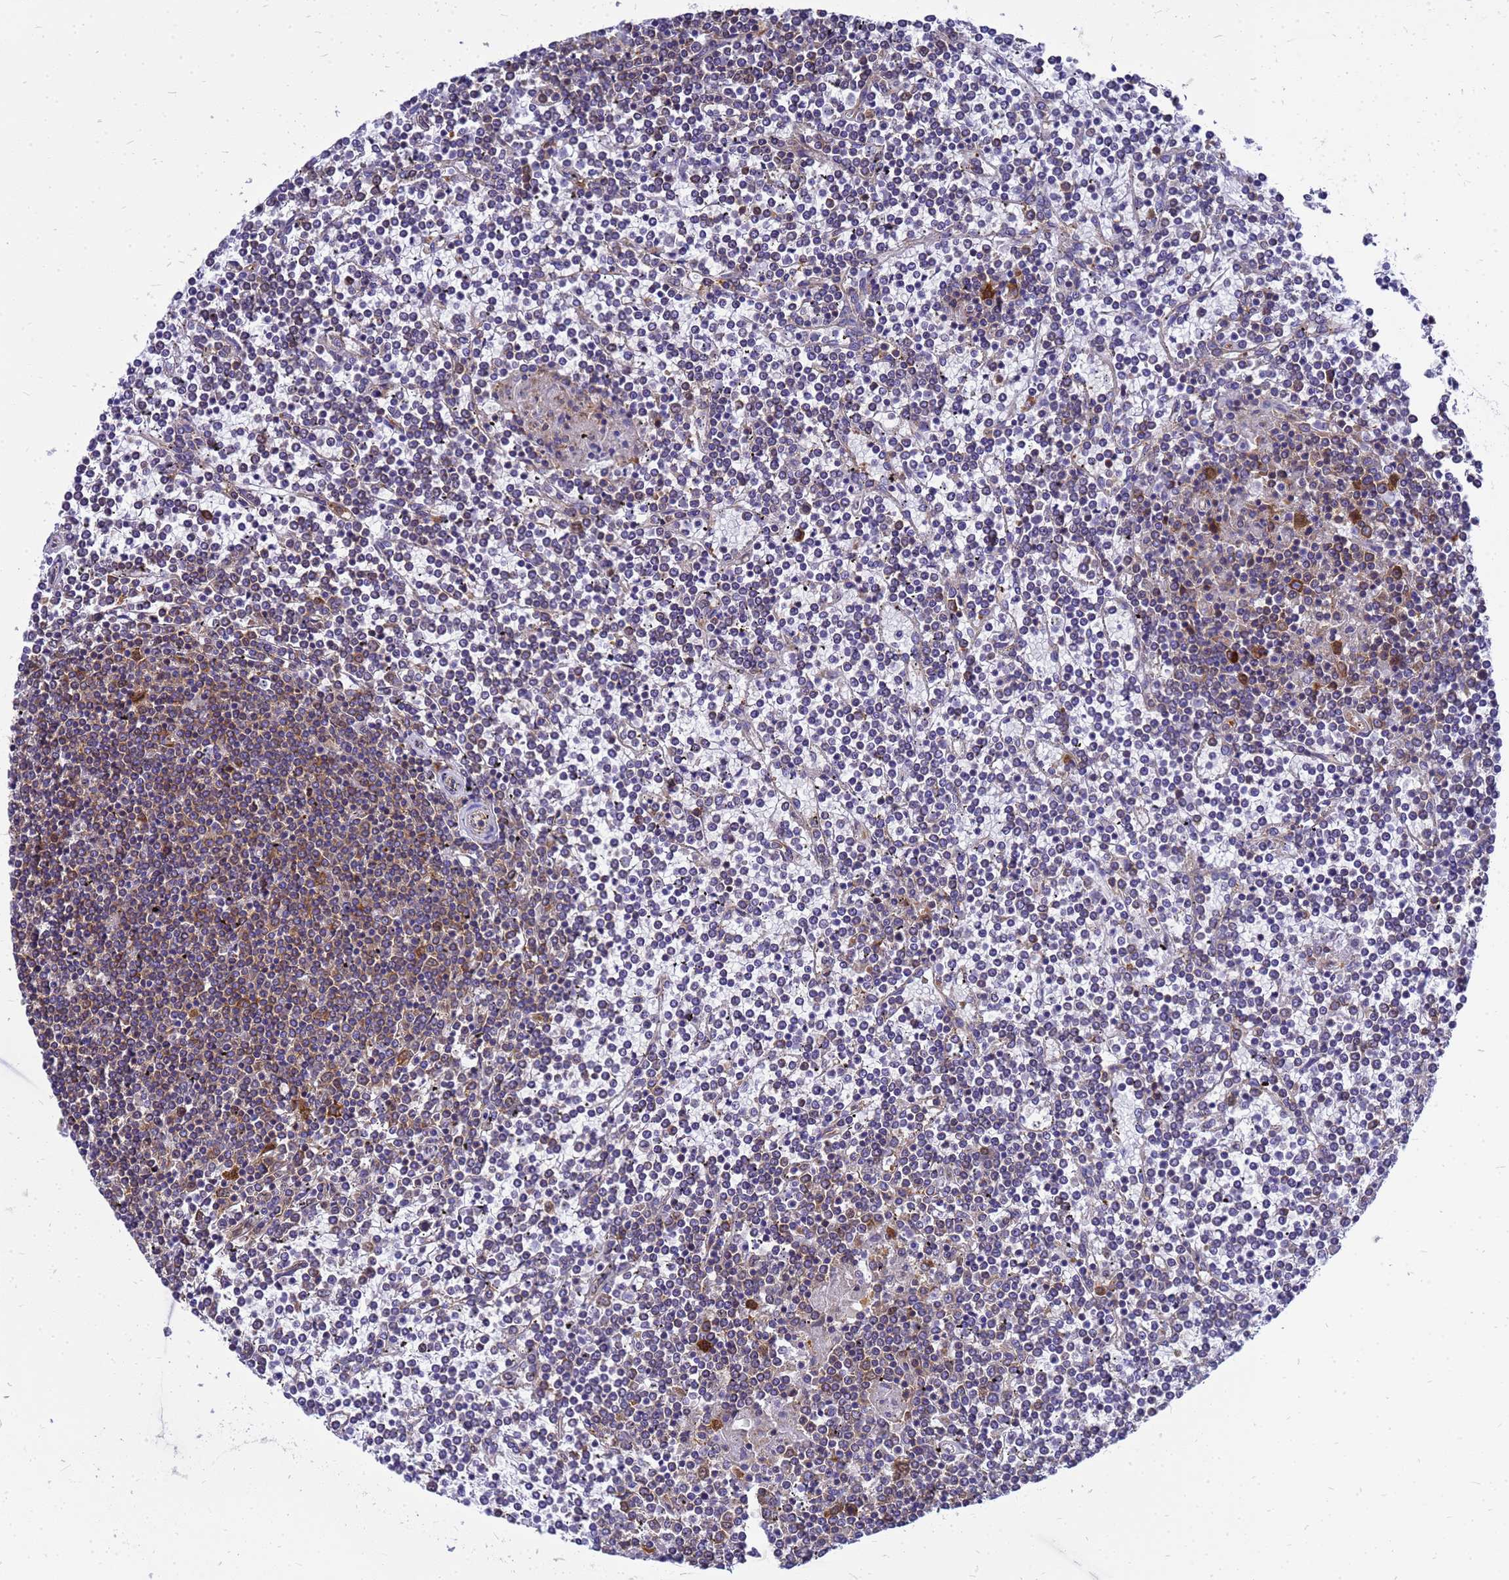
{"staining": {"intensity": "weak", "quantity": "25%-75%", "location": "cytoplasmic/membranous"}, "tissue": "lymphoma", "cell_type": "Tumor cells", "image_type": "cancer", "snomed": [{"axis": "morphology", "description": "Malignant lymphoma, non-Hodgkin's type, Low grade"}, {"axis": "topography", "description": "Spleen"}], "caption": "Immunohistochemistry (IHC) photomicrograph of low-grade malignant lymphoma, non-Hodgkin's type stained for a protein (brown), which demonstrates low levels of weak cytoplasmic/membranous expression in about 25%-75% of tumor cells.", "gene": "EEF1D", "patient": {"sex": "female", "age": 19}}